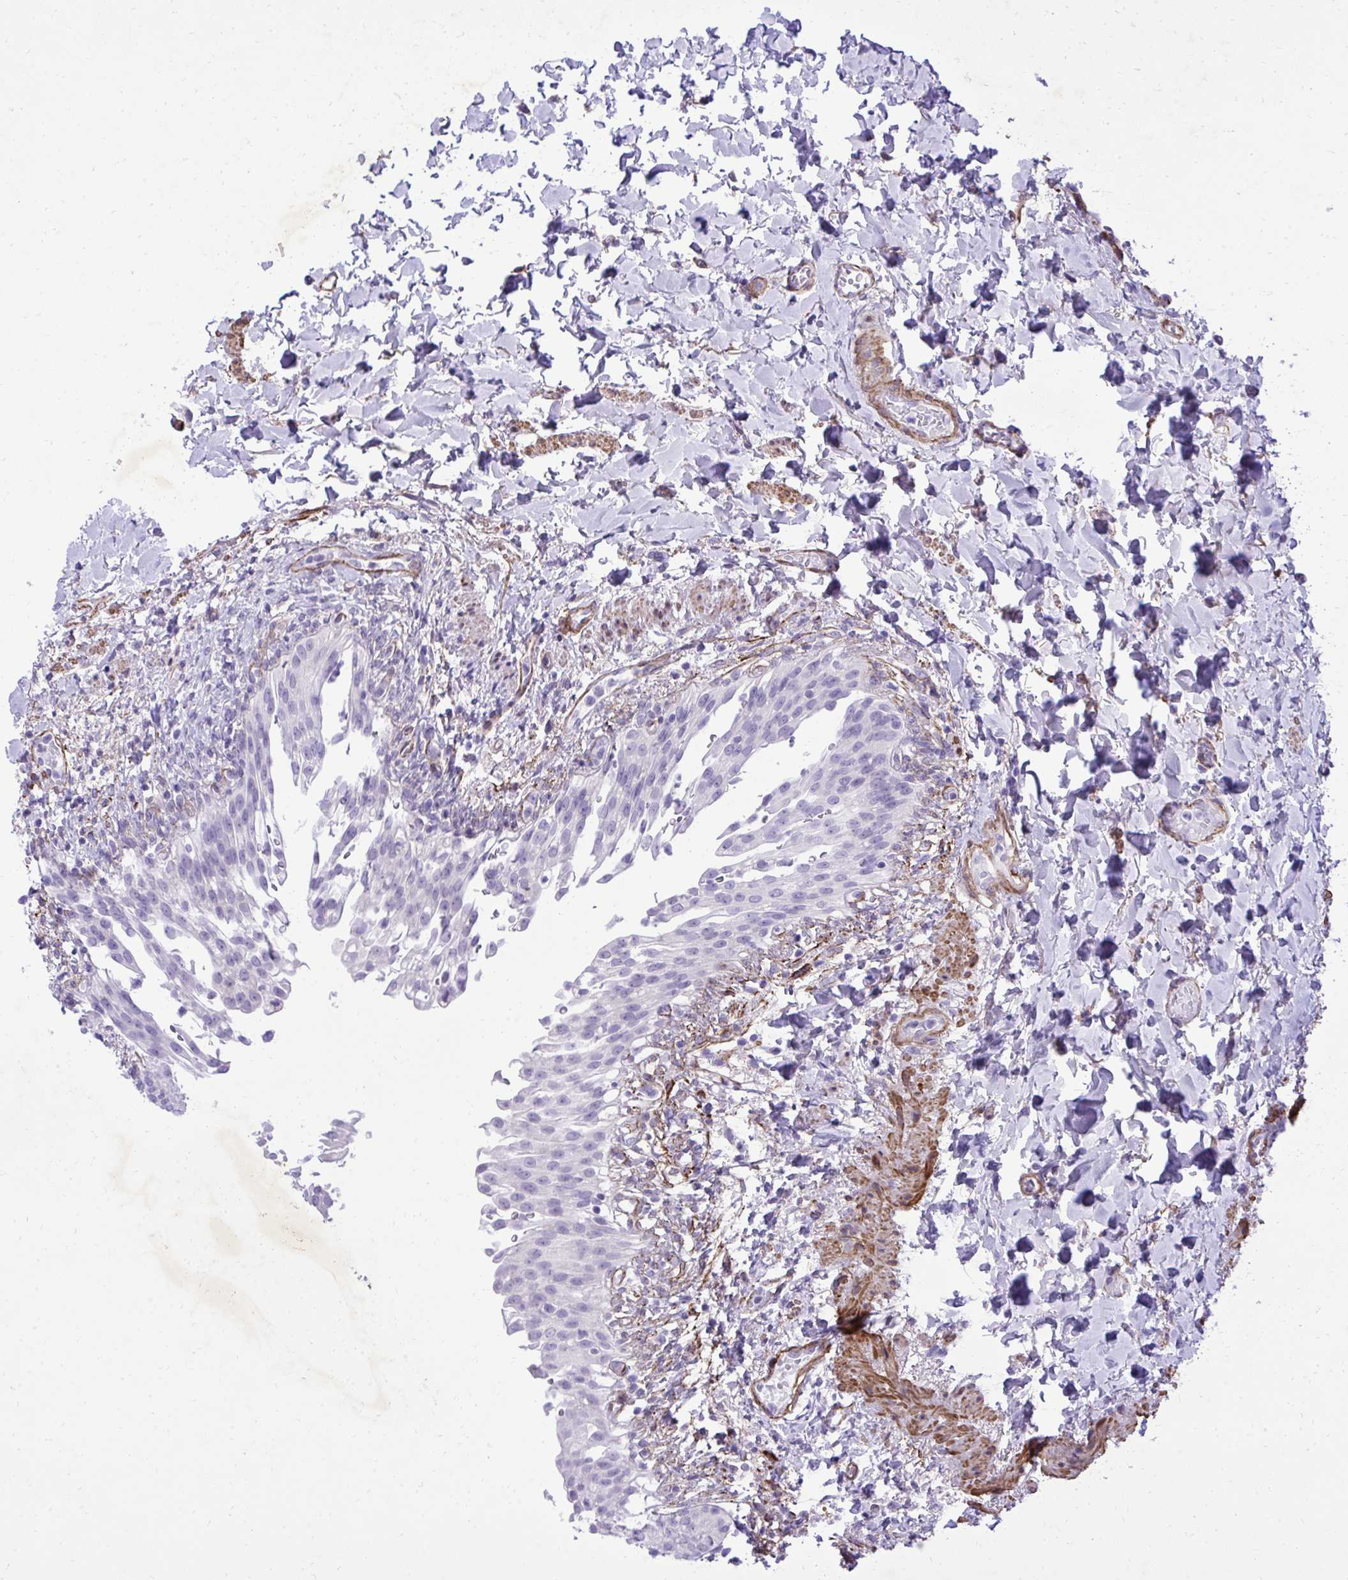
{"staining": {"intensity": "negative", "quantity": "none", "location": "none"}, "tissue": "urinary bladder", "cell_type": "Urothelial cells", "image_type": "normal", "snomed": [{"axis": "morphology", "description": "Normal tissue, NOS"}, {"axis": "topography", "description": "Urinary bladder"}, {"axis": "topography", "description": "Peripheral nerve tissue"}], "caption": "Urinary bladder stained for a protein using IHC reveals no positivity urothelial cells.", "gene": "PITPNM3", "patient": {"sex": "female", "age": 60}}